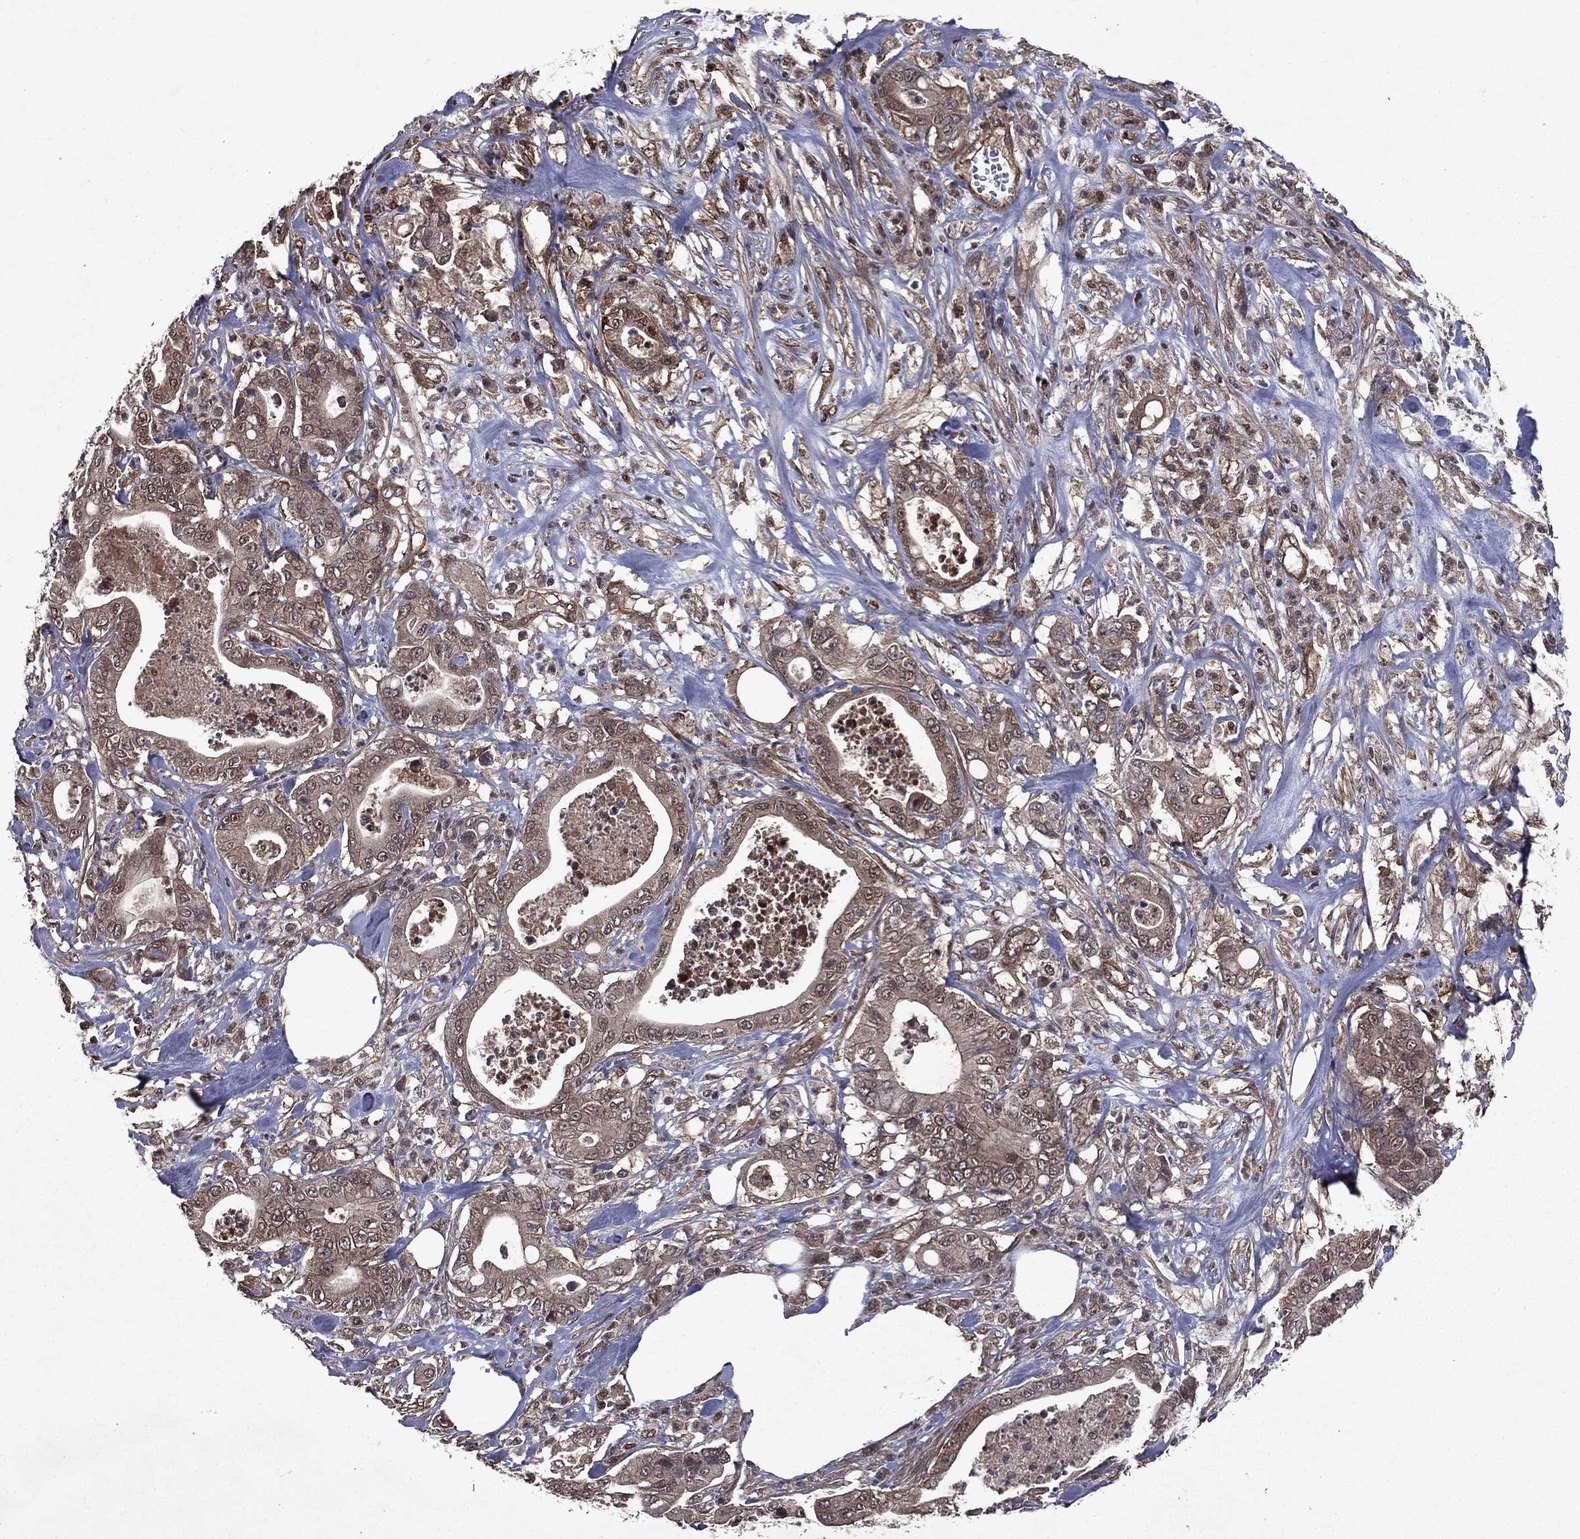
{"staining": {"intensity": "moderate", "quantity": "<25%", "location": "cytoplasmic/membranous,nuclear"}, "tissue": "pancreatic cancer", "cell_type": "Tumor cells", "image_type": "cancer", "snomed": [{"axis": "morphology", "description": "Adenocarcinoma, NOS"}, {"axis": "topography", "description": "Pancreas"}], "caption": "This histopathology image exhibits IHC staining of human pancreatic adenocarcinoma, with low moderate cytoplasmic/membranous and nuclear positivity in about <25% of tumor cells.", "gene": "FGD1", "patient": {"sex": "male", "age": 71}}